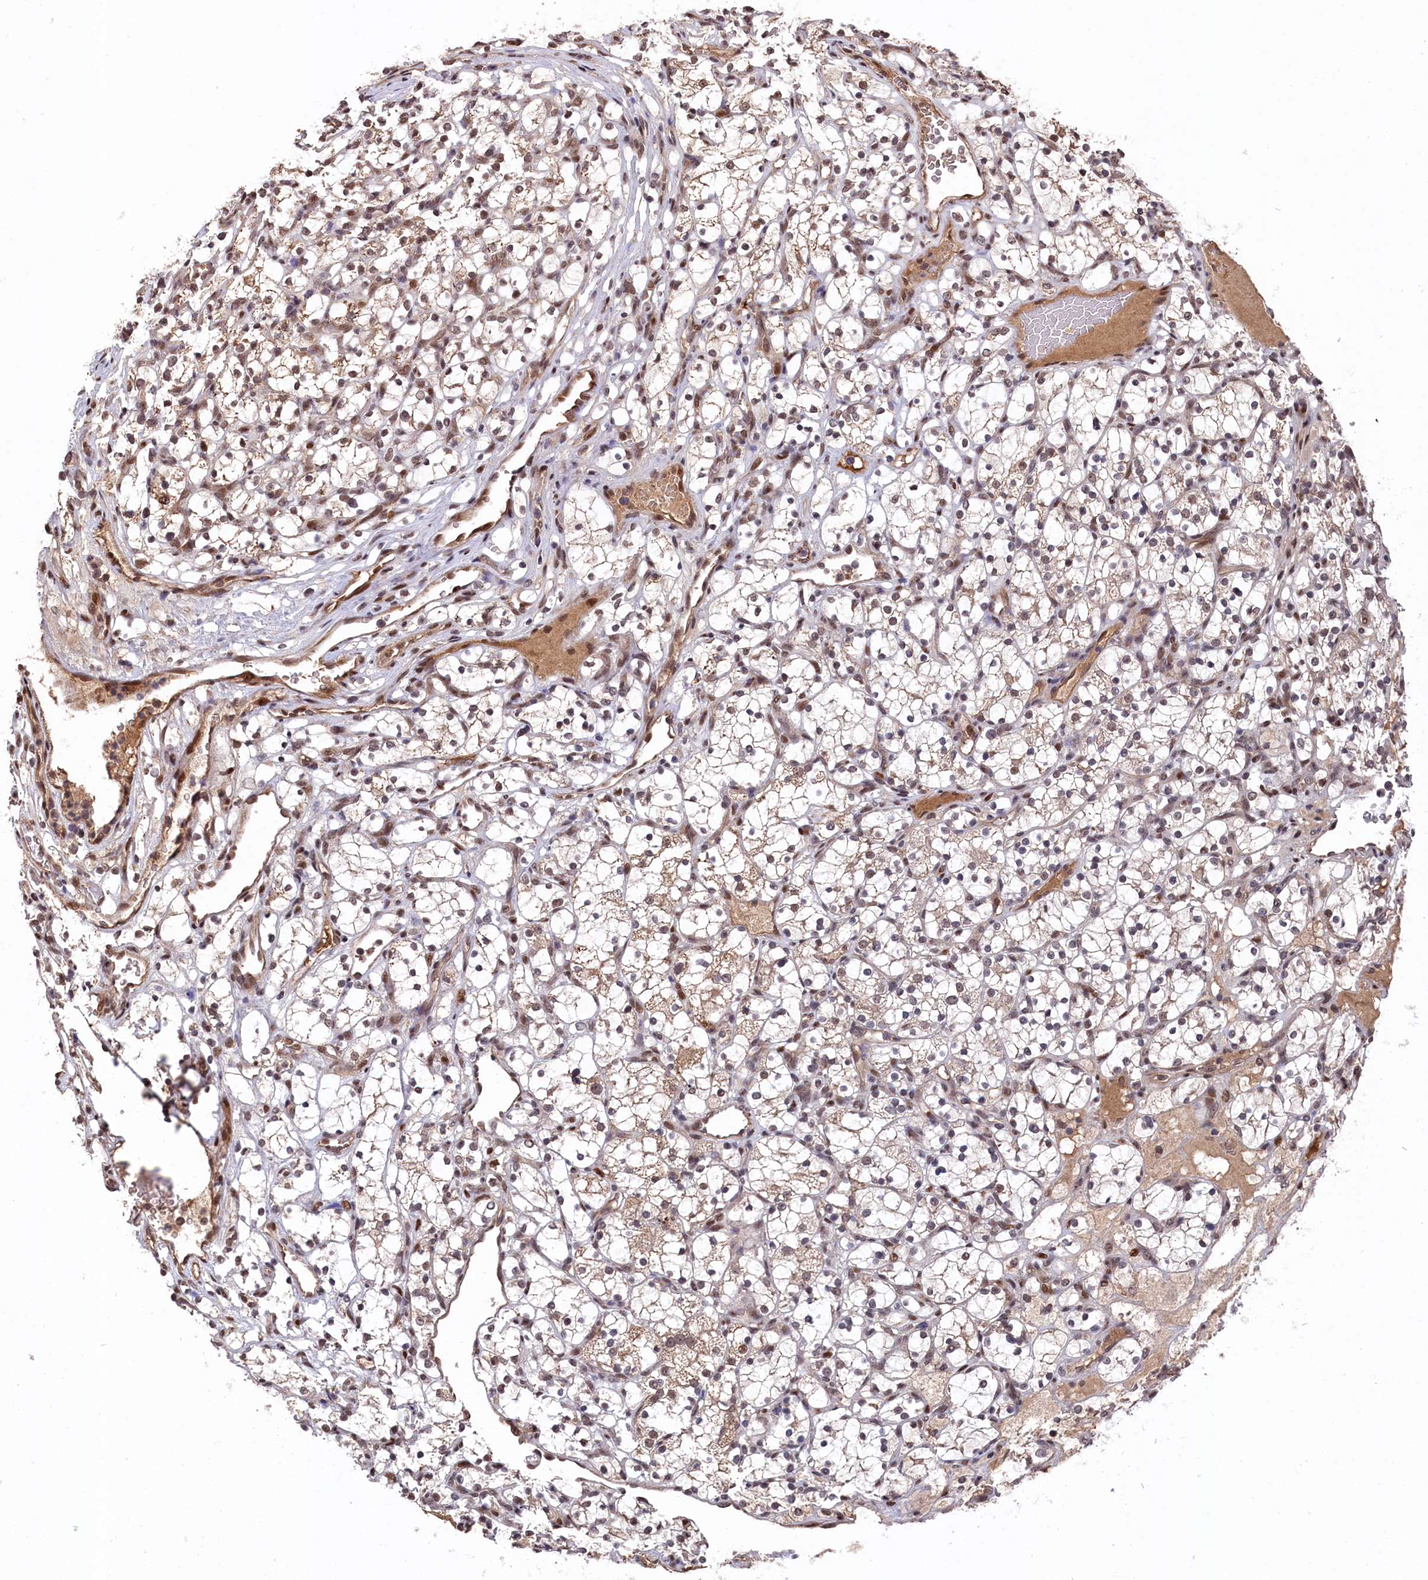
{"staining": {"intensity": "weak", "quantity": "25%-75%", "location": "cytoplasmic/membranous"}, "tissue": "renal cancer", "cell_type": "Tumor cells", "image_type": "cancer", "snomed": [{"axis": "morphology", "description": "Adenocarcinoma, NOS"}, {"axis": "topography", "description": "Kidney"}], "caption": "This image demonstrates immunohistochemistry staining of adenocarcinoma (renal), with low weak cytoplasmic/membranous staining in about 25%-75% of tumor cells.", "gene": "CLPX", "patient": {"sex": "female", "age": 69}}